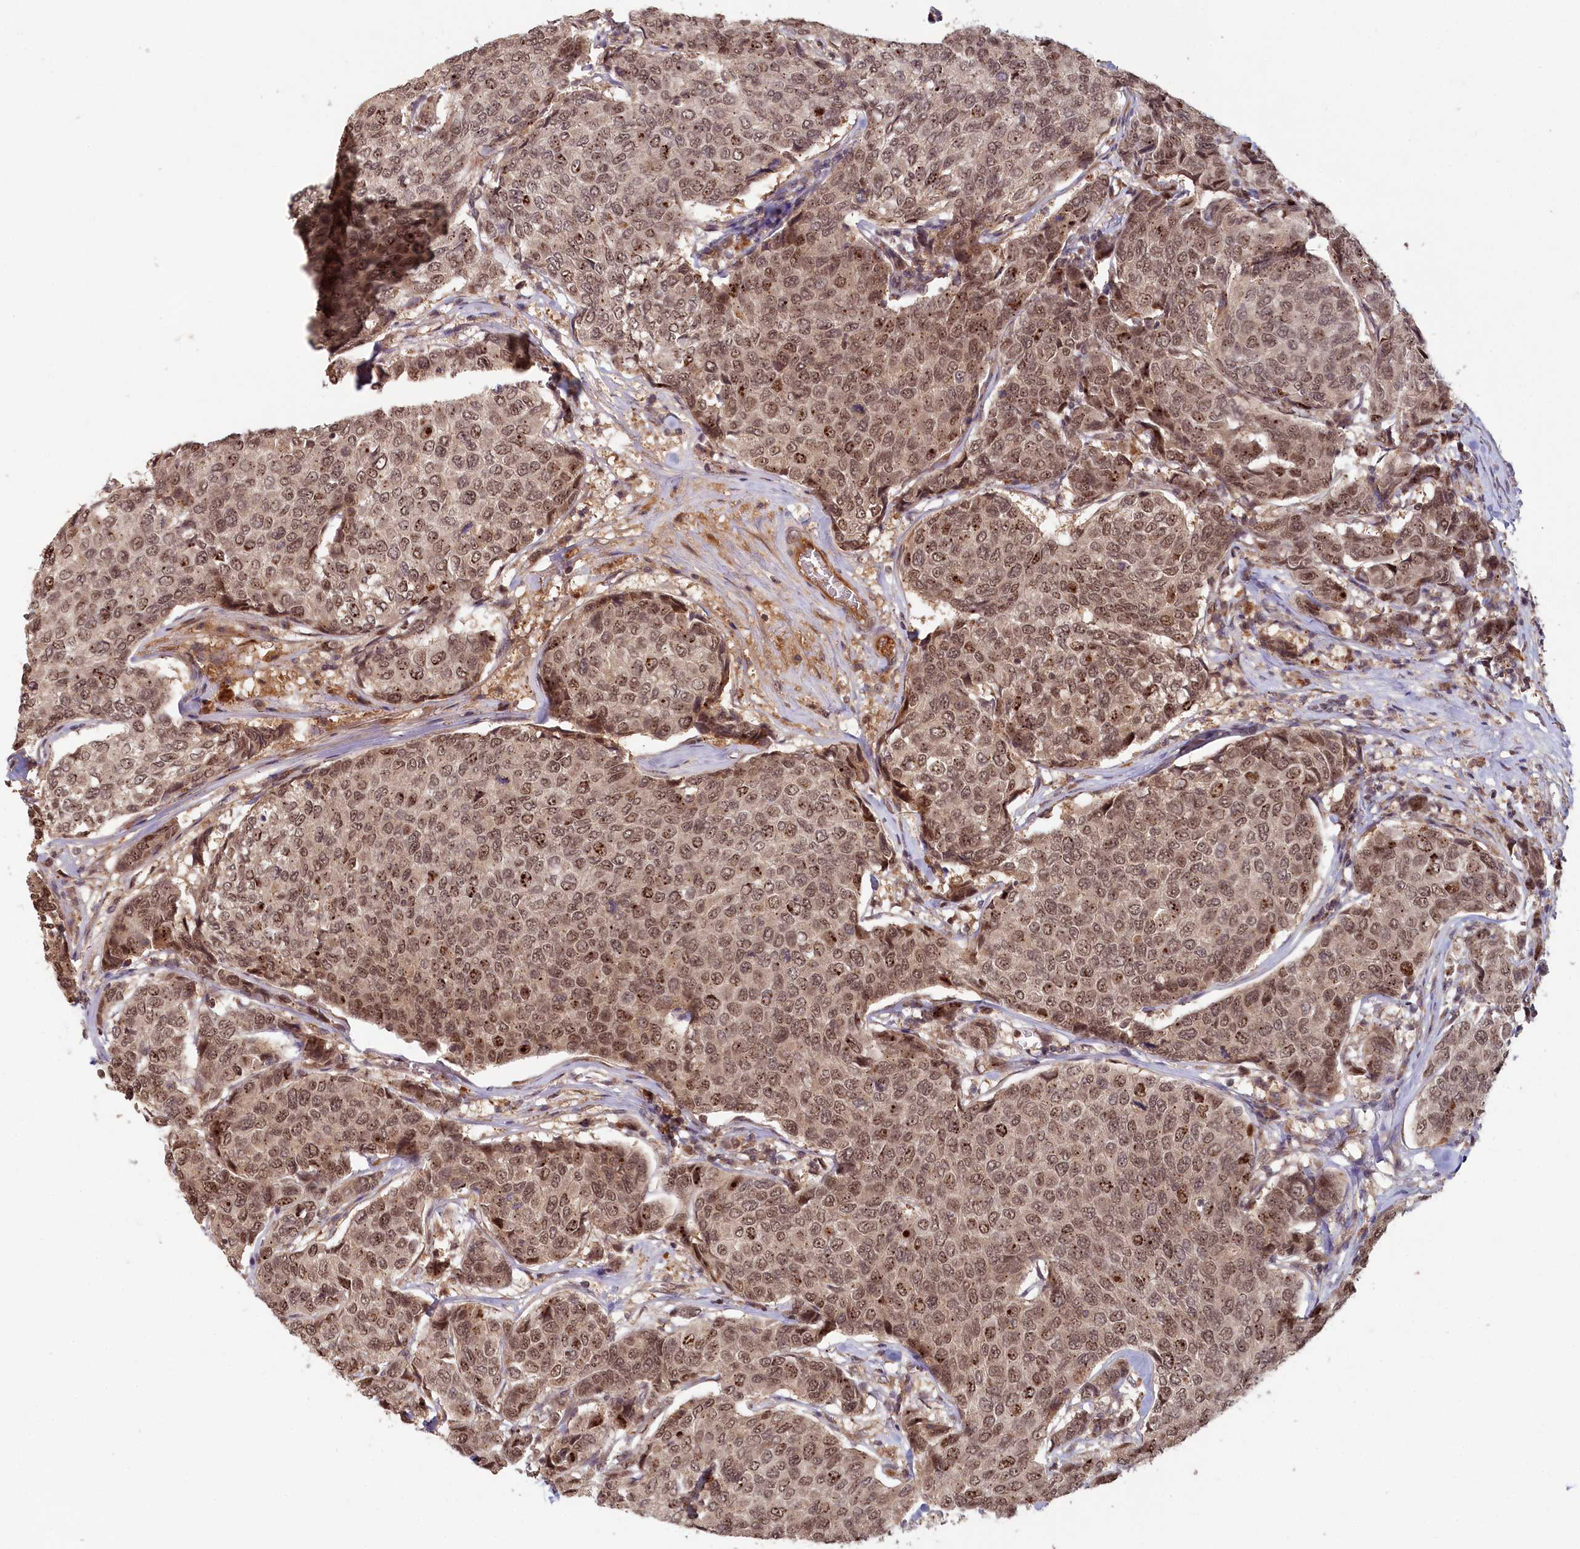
{"staining": {"intensity": "moderate", "quantity": ">75%", "location": "nuclear"}, "tissue": "breast cancer", "cell_type": "Tumor cells", "image_type": "cancer", "snomed": [{"axis": "morphology", "description": "Duct carcinoma"}, {"axis": "topography", "description": "Breast"}], "caption": "Invasive ductal carcinoma (breast) stained with immunohistochemistry (IHC) reveals moderate nuclear positivity in about >75% of tumor cells.", "gene": "WAPL", "patient": {"sex": "female", "age": 55}}